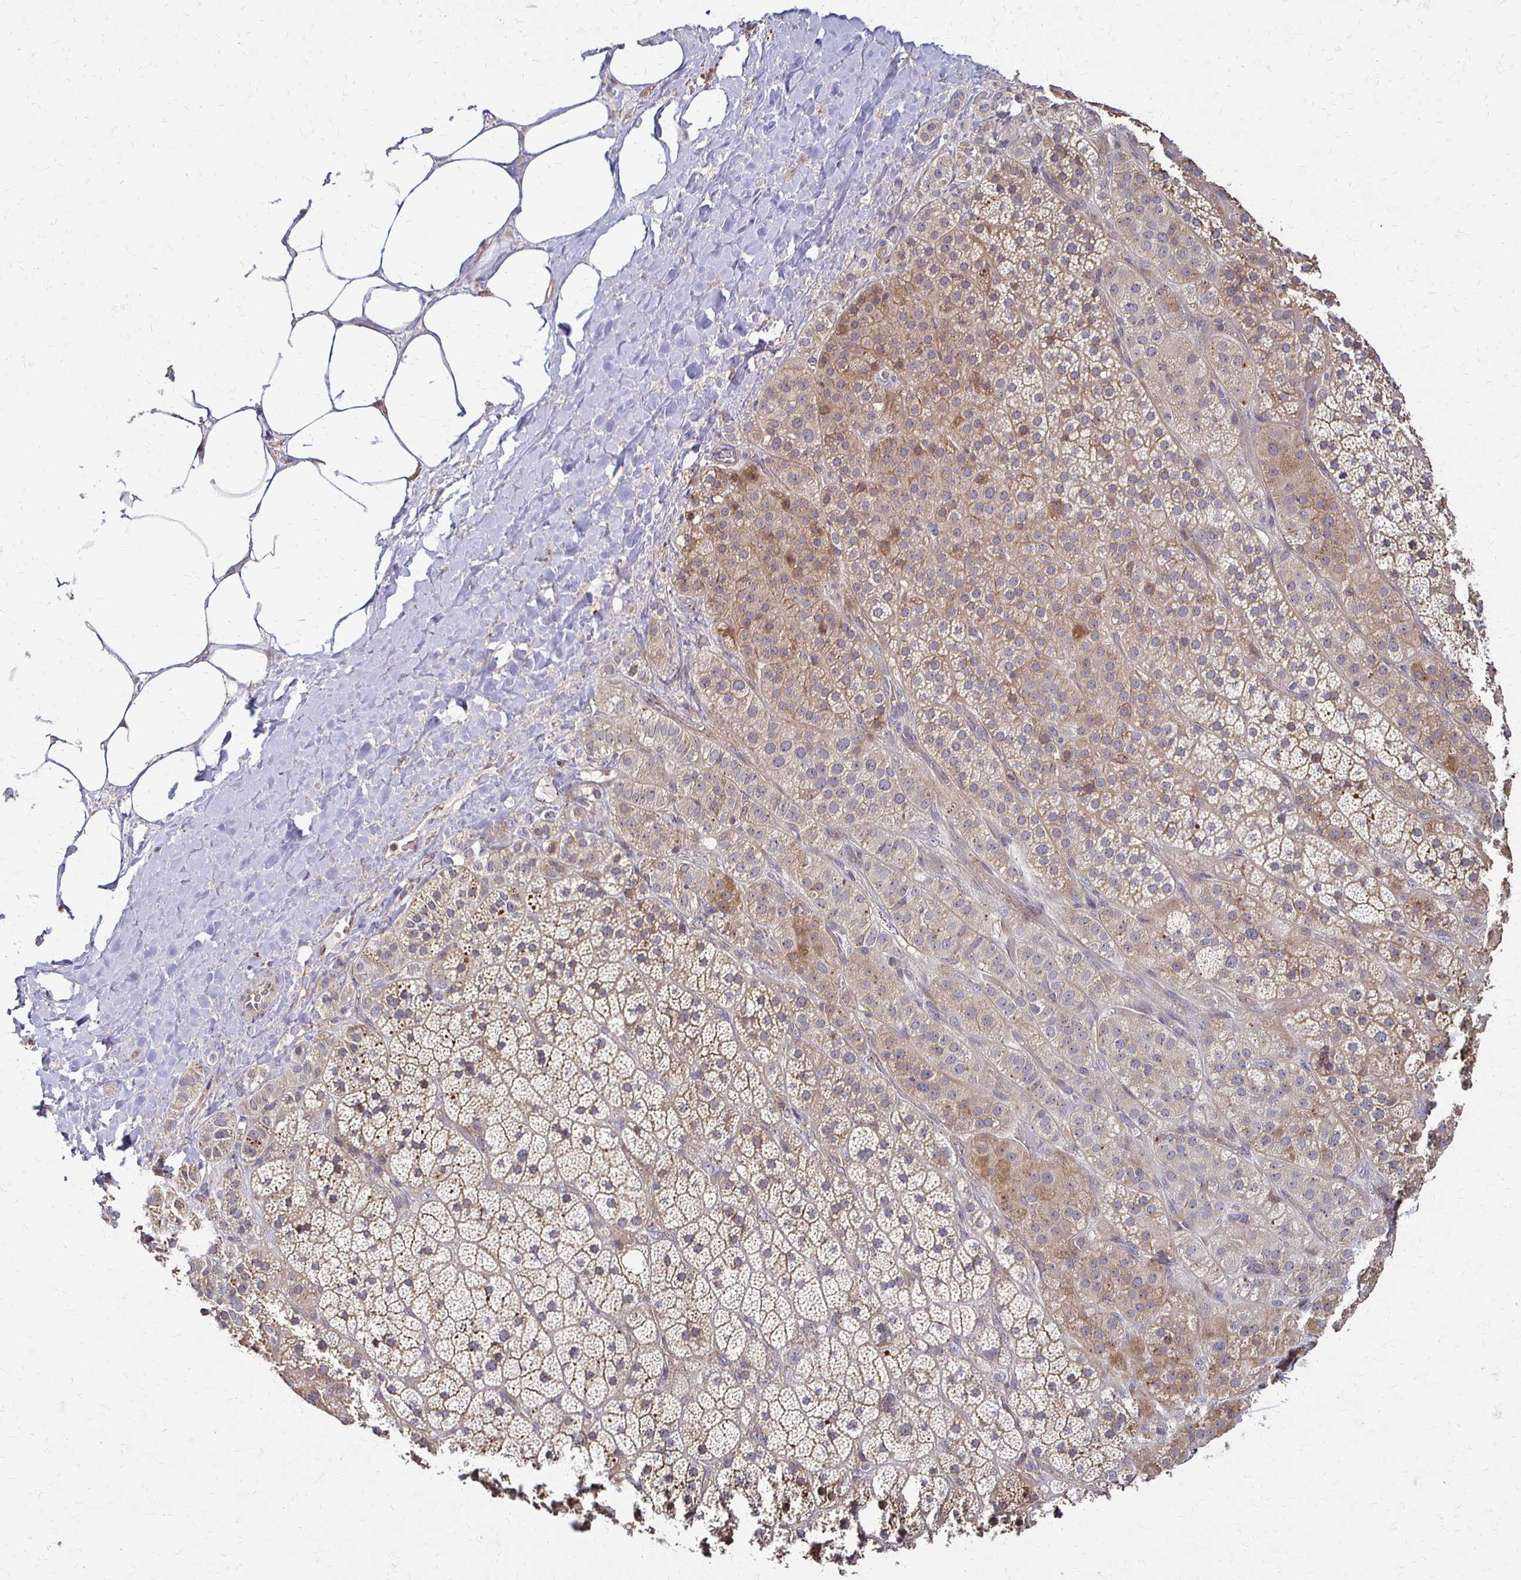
{"staining": {"intensity": "weak", "quantity": ">75%", "location": "cytoplasmic/membranous"}, "tissue": "adrenal gland", "cell_type": "Glandular cells", "image_type": "normal", "snomed": [{"axis": "morphology", "description": "Normal tissue, NOS"}, {"axis": "topography", "description": "Adrenal gland"}], "caption": "Human adrenal gland stained with a protein marker displays weak staining in glandular cells.", "gene": "SLC9A9", "patient": {"sex": "male", "age": 57}}